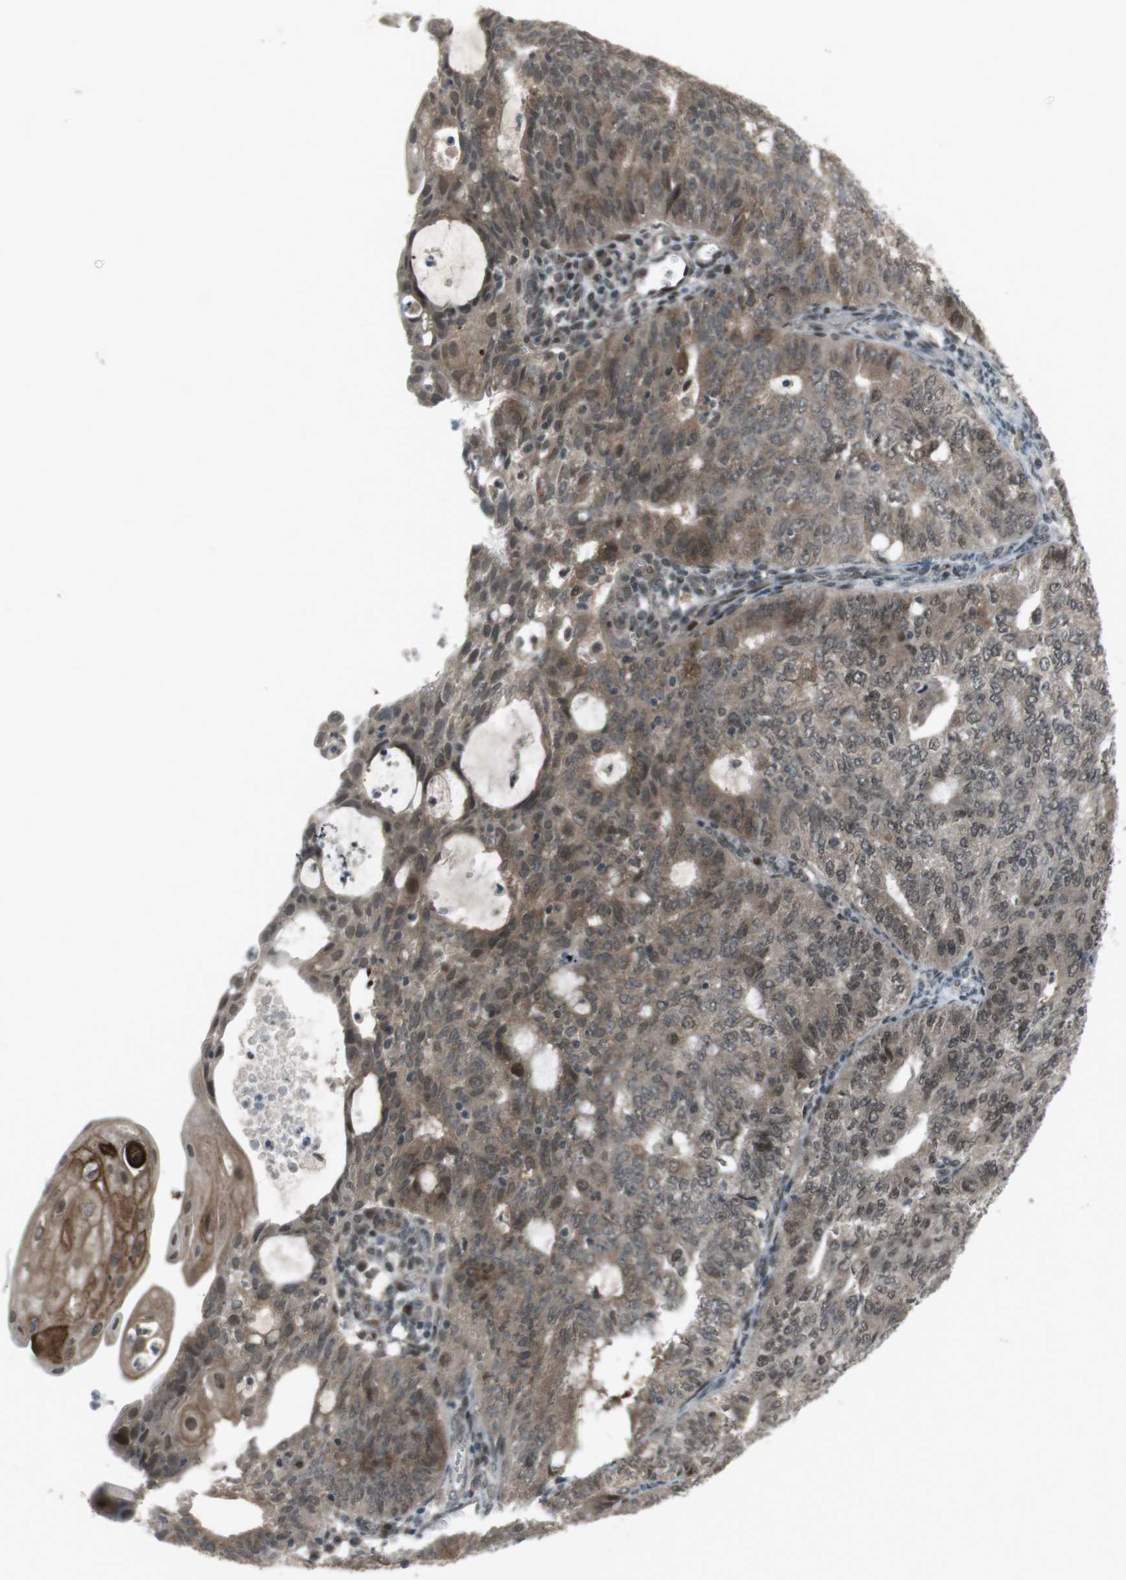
{"staining": {"intensity": "weak", "quantity": ">75%", "location": "cytoplasmic/membranous,nuclear"}, "tissue": "endometrial cancer", "cell_type": "Tumor cells", "image_type": "cancer", "snomed": [{"axis": "morphology", "description": "Adenocarcinoma, NOS"}, {"axis": "topography", "description": "Endometrium"}], "caption": "Immunohistochemistry (IHC) micrograph of human endometrial cancer stained for a protein (brown), which displays low levels of weak cytoplasmic/membranous and nuclear staining in about >75% of tumor cells.", "gene": "SLITRK5", "patient": {"sex": "female", "age": 32}}